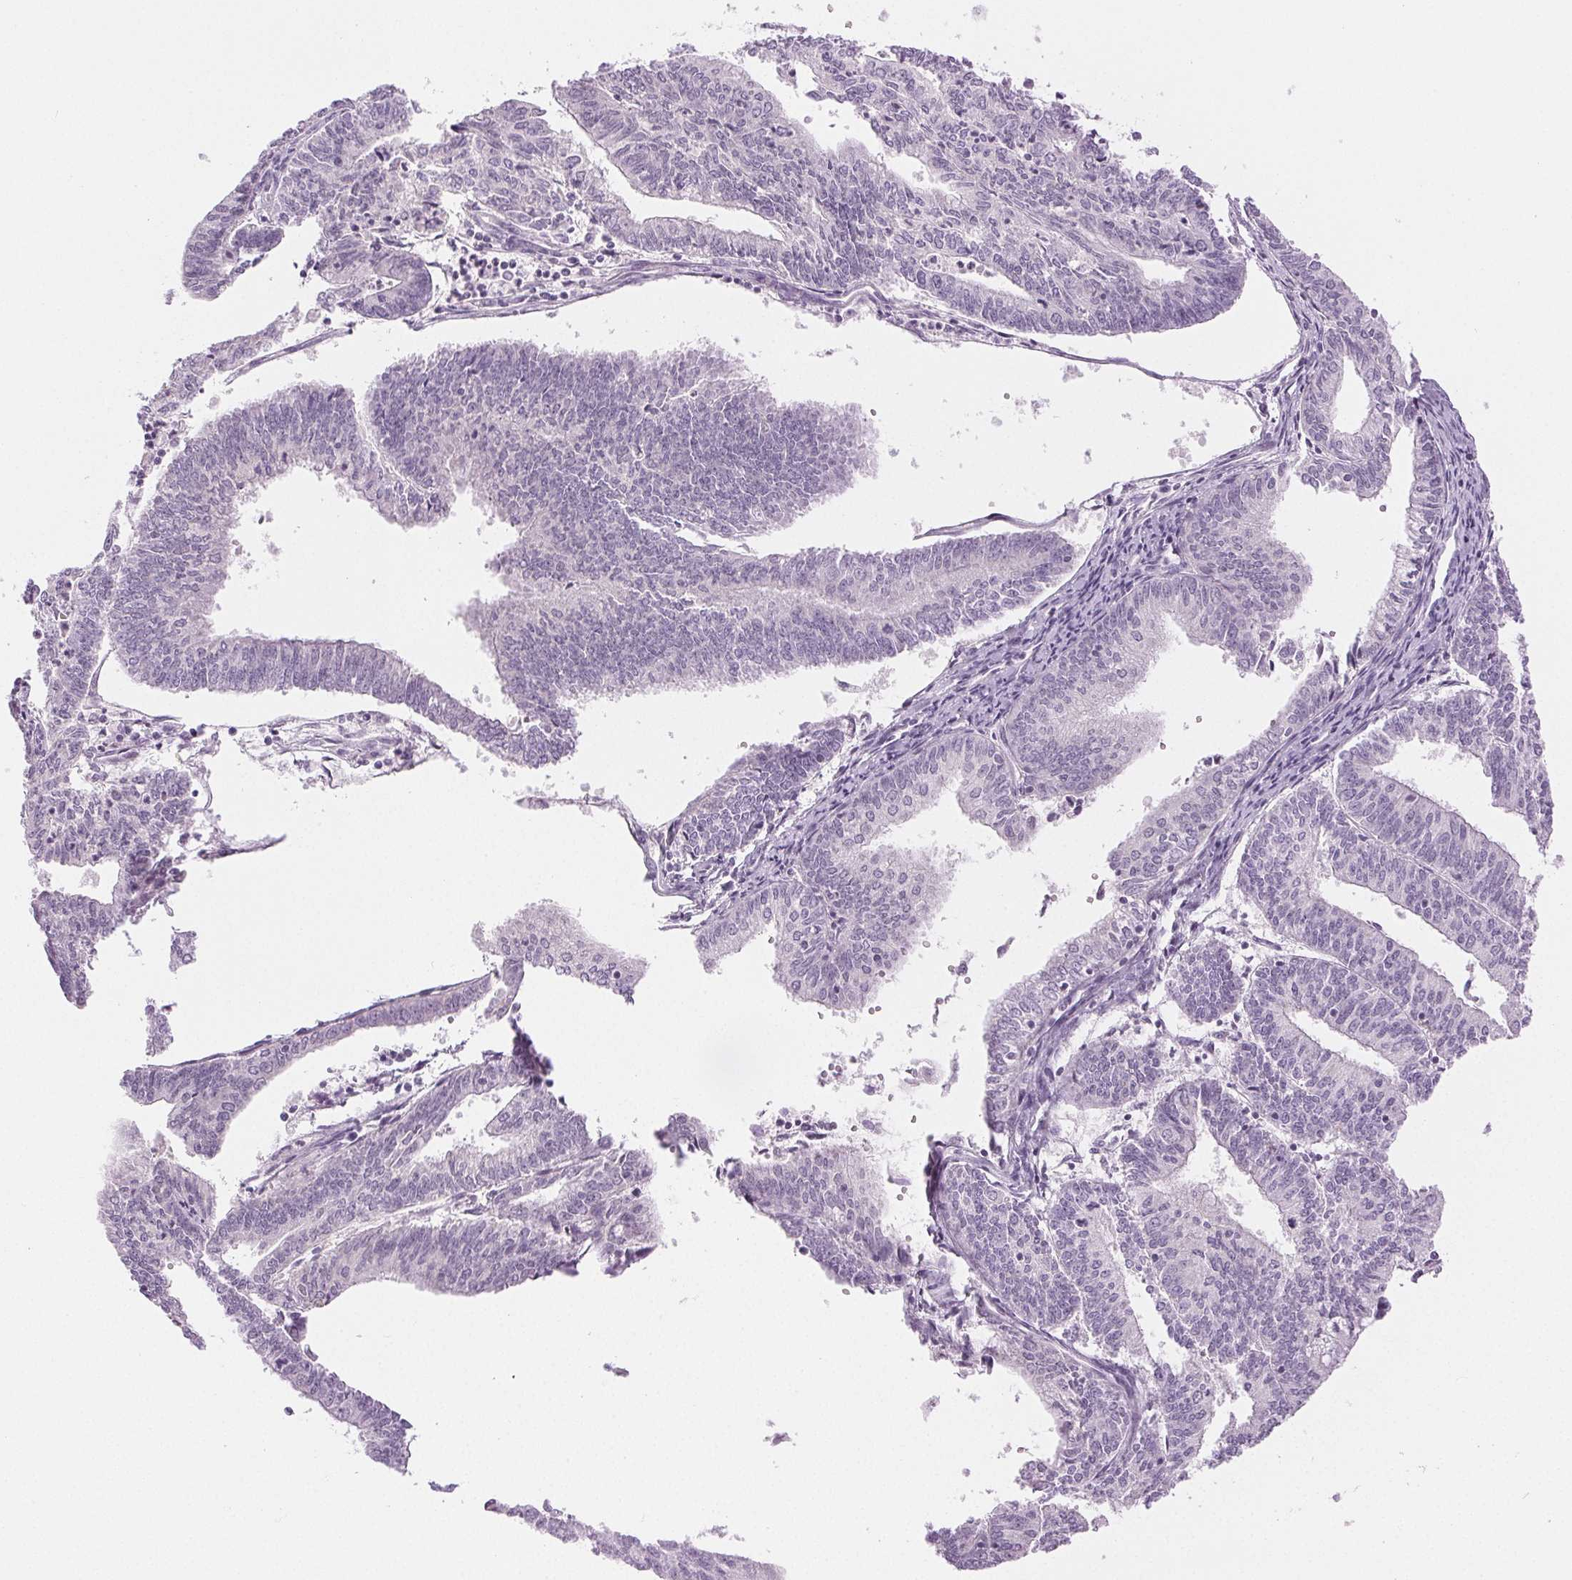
{"staining": {"intensity": "negative", "quantity": "none", "location": "none"}, "tissue": "endometrial cancer", "cell_type": "Tumor cells", "image_type": "cancer", "snomed": [{"axis": "morphology", "description": "Adenocarcinoma, NOS"}, {"axis": "topography", "description": "Endometrium"}], "caption": "Human endometrial adenocarcinoma stained for a protein using immunohistochemistry shows no staining in tumor cells.", "gene": "SLC5A2", "patient": {"sex": "female", "age": 61}}